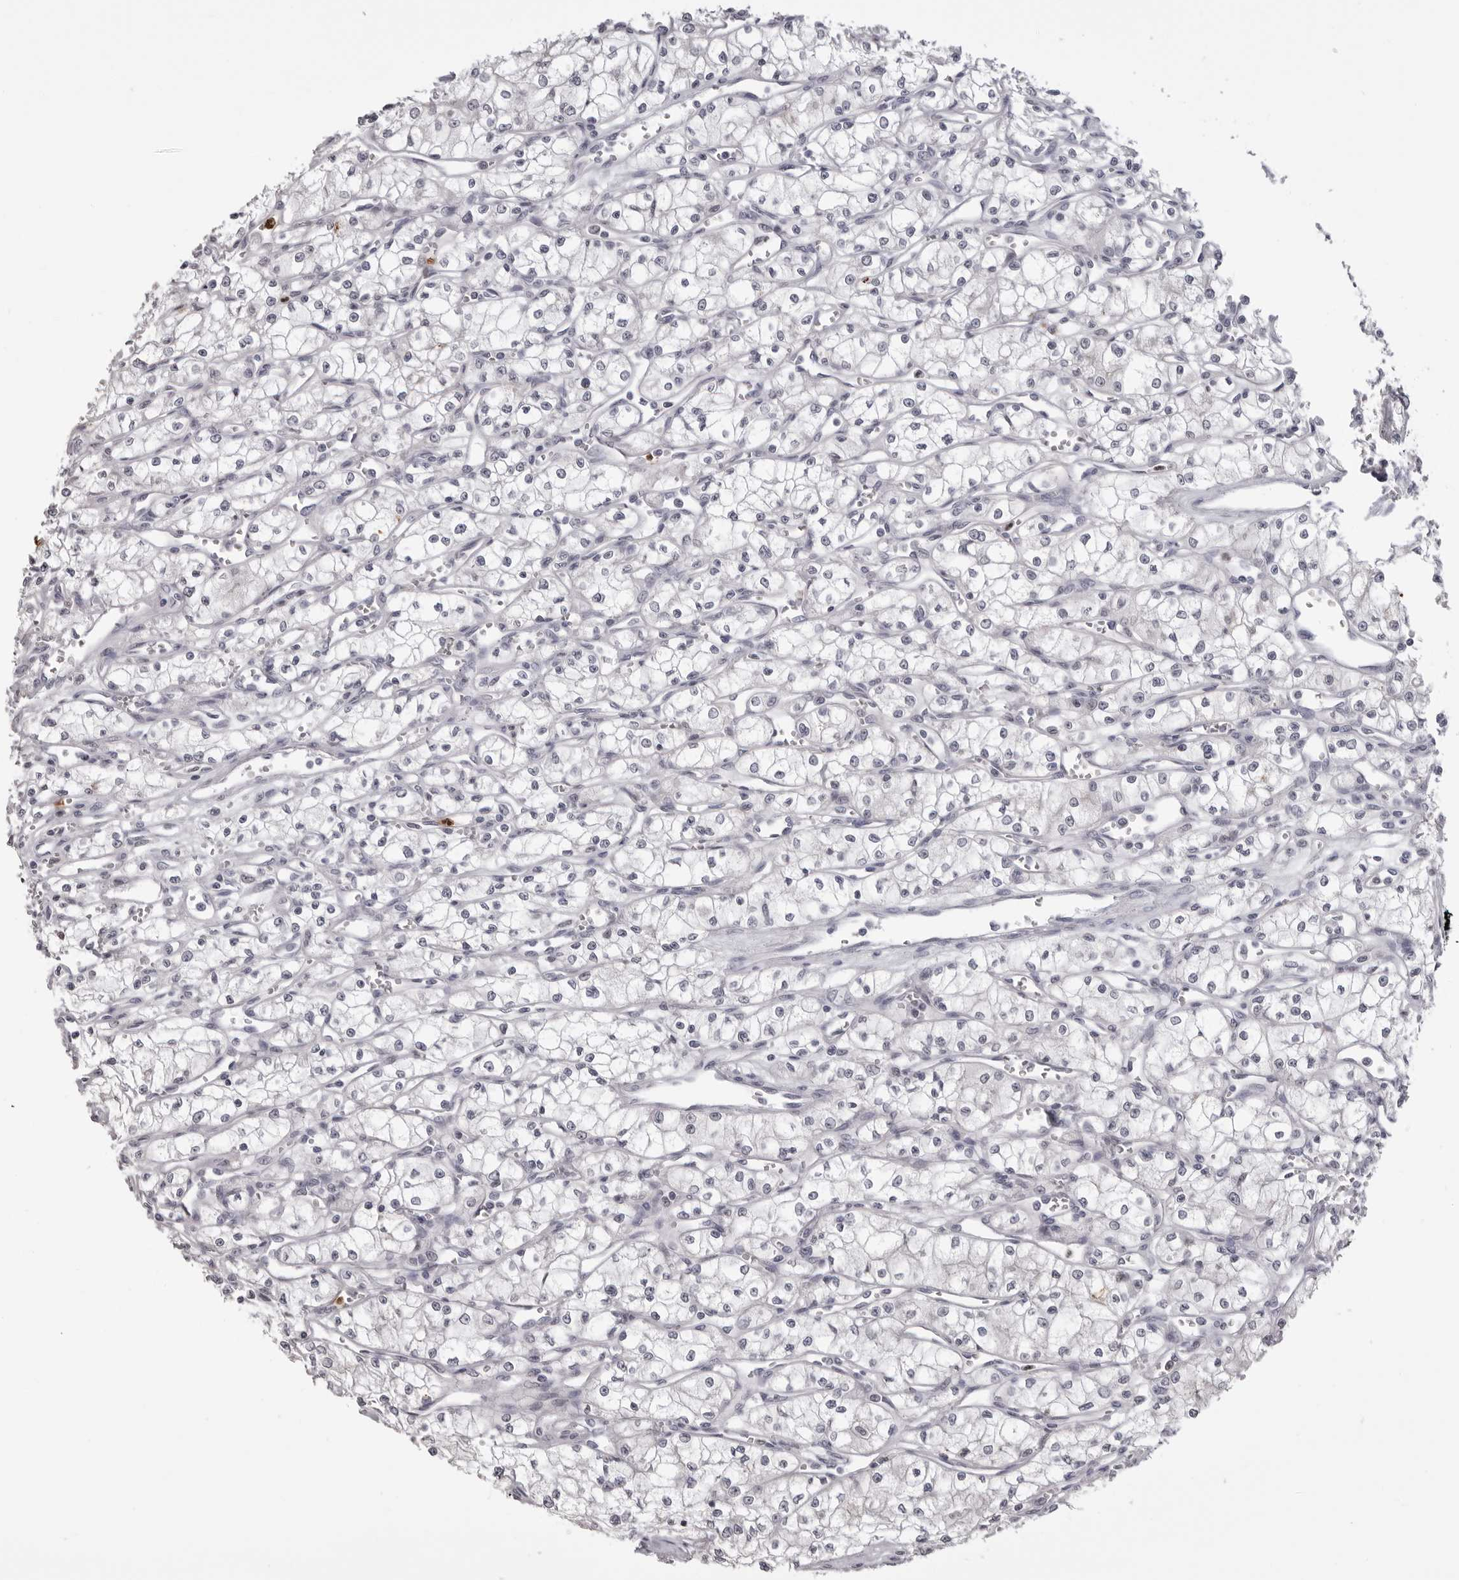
{"staining": {"intensity": "negative", "quantity": "none", "location": "none"}, "tissue": "renal cancer", "cell_type": "Tumor cells", "image_type": "cancer", "snomed": [{"axis": "morphology", "description": "Adenocarcinoma, NOS"}, {"axis": "topography", "description": "Kidney"}], "caption": "Immunohistochemistry (IHC) image of human renal cancer stained for a protein (brown), which shows no positivity in tumor cells.", "gene": "IL31", "patient": {"sex": "male", "age": 59}}